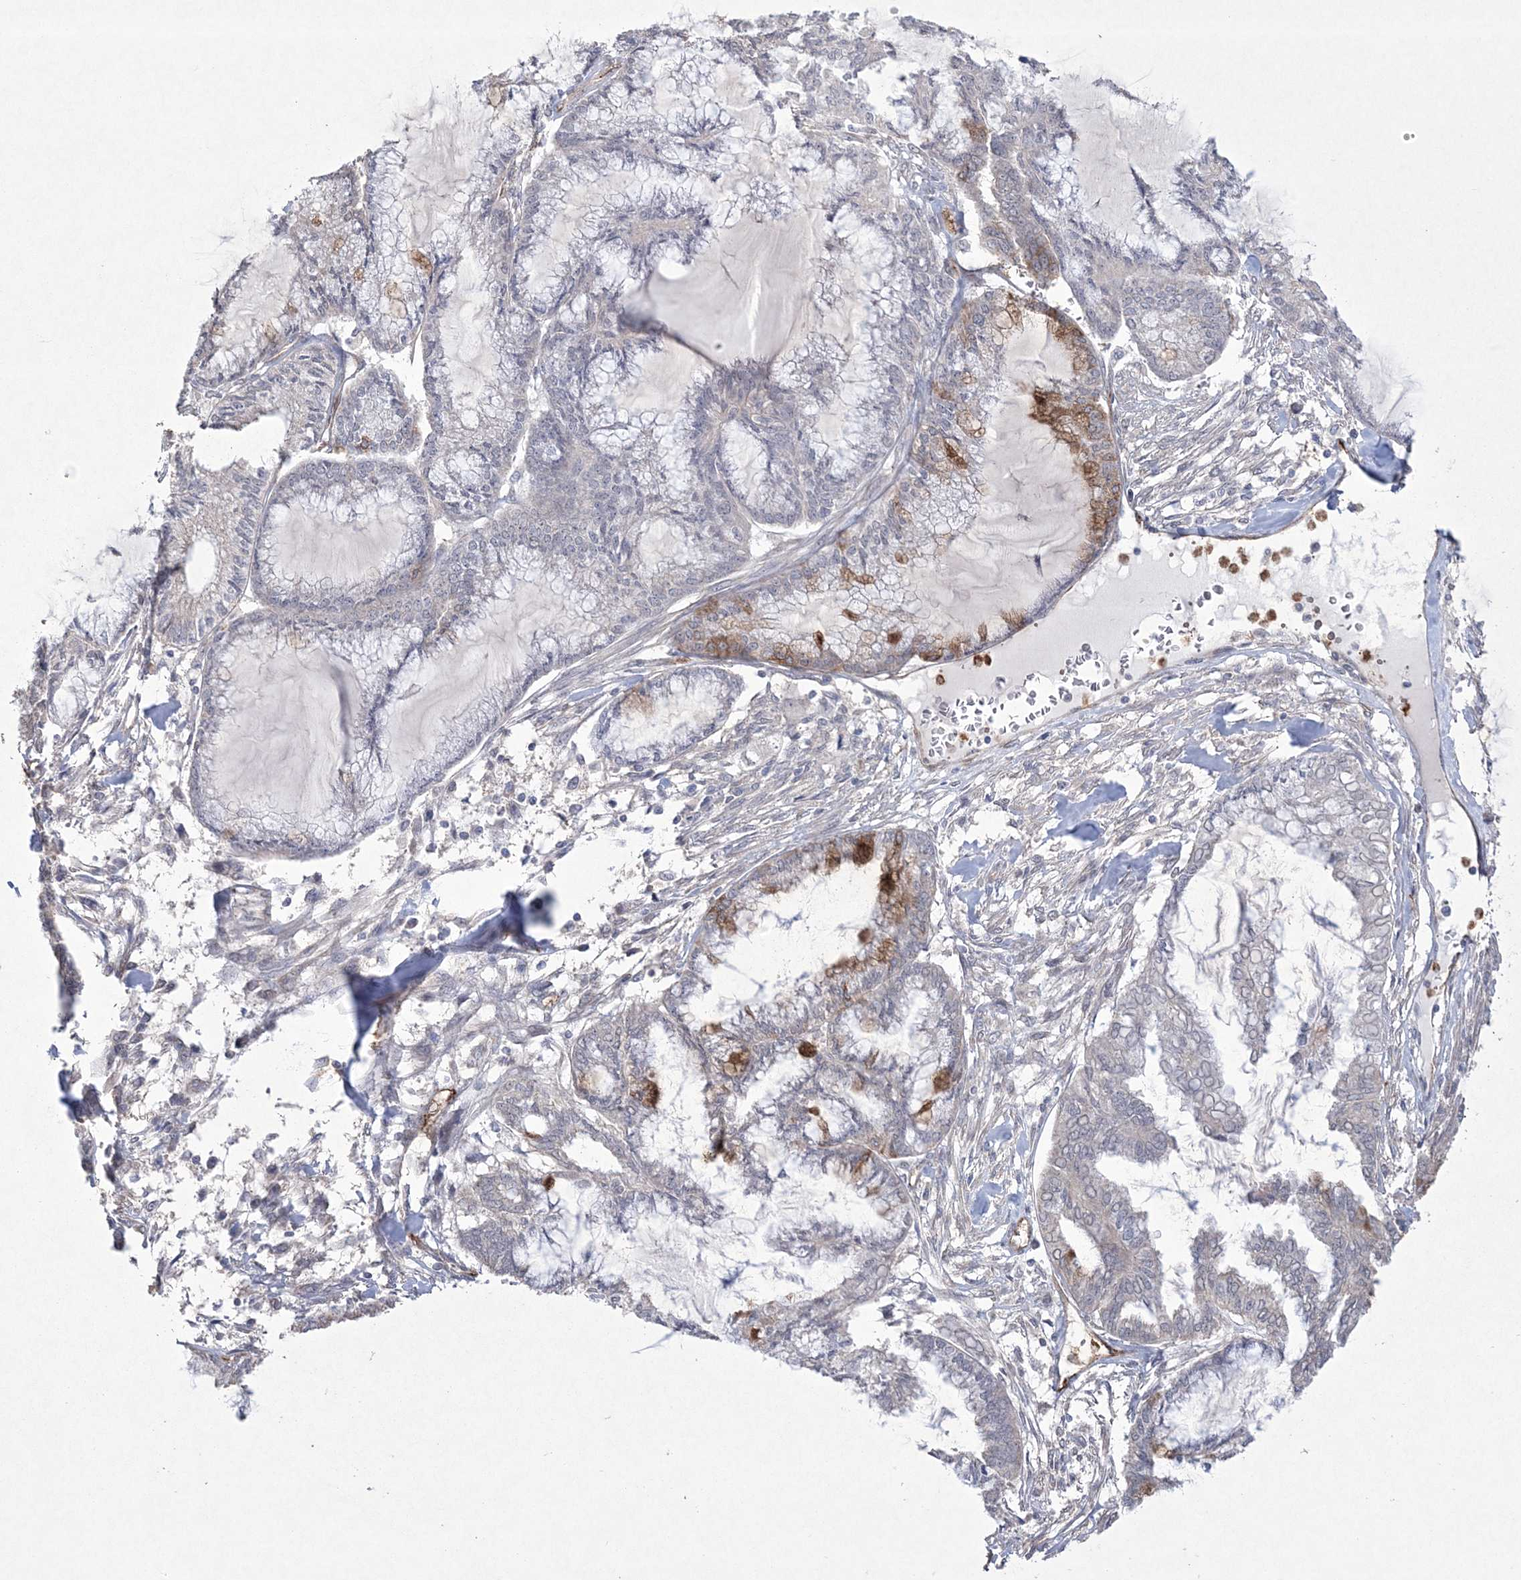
{"staining": {"intensity": "moderate", "quantity": "<25%", "location": "cytoplasmic/membranous"}, "tissue": "endometrial cancer", "cell_type": "Tumor cells", "image_type": "cancer", "snomed": [{"axis": "morphology", "description": "Adenocarcinoma, NOS"}, {"axis": "topography", "description": "Endometrium"}], "caption": "A photomicrograph of human adenocarcinoma (endometrial) stained for a protein shows moderate cytoplasmic/membranous brown staining in tumor cells. (DAB = brown stain, brightfield microscopy at high magnification).", "gene": "DPCD", "patient": {"sex": "female", "age": 86}}